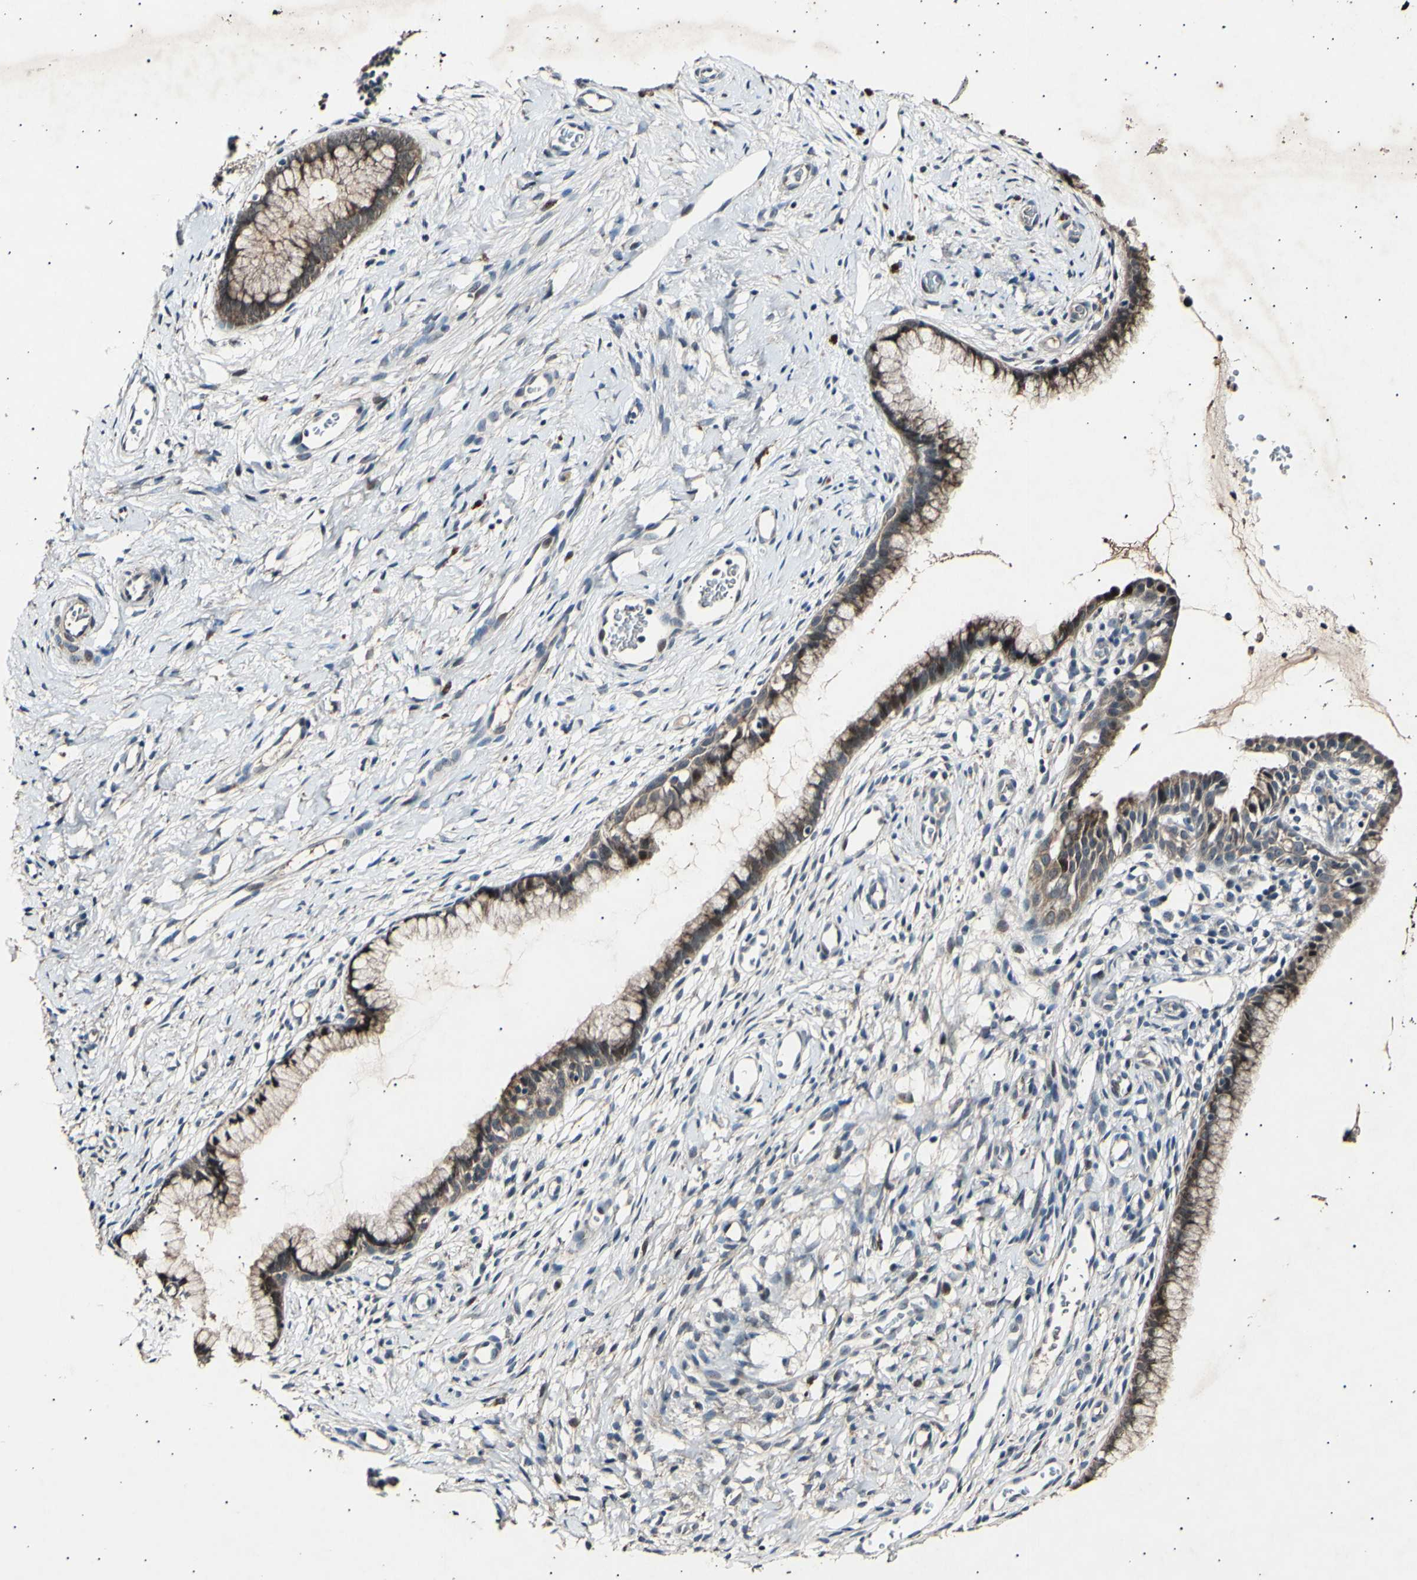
{"staining": {"intensity": "moderate", "quantity": ">75%", "location": "cytoplasmic/membranous"}, "tissue": "cervix", "cell_type": "Glandular cells", "image_type": "normal", "snomed": [{"axis": "morphology", "description": "Normal tissue, NOS"}, {"axis": "topography", "description": "Cervix"}], "caption": "Protein analysis of unremarkable cervix reveals moderate cytoplasmic/membranous positivity in approximately >75% of glandular cells. (IHC, brightfield microscopy, high magnification).", "gene": "ADCY3", "patient": {"sex": "female", "age": 65}}